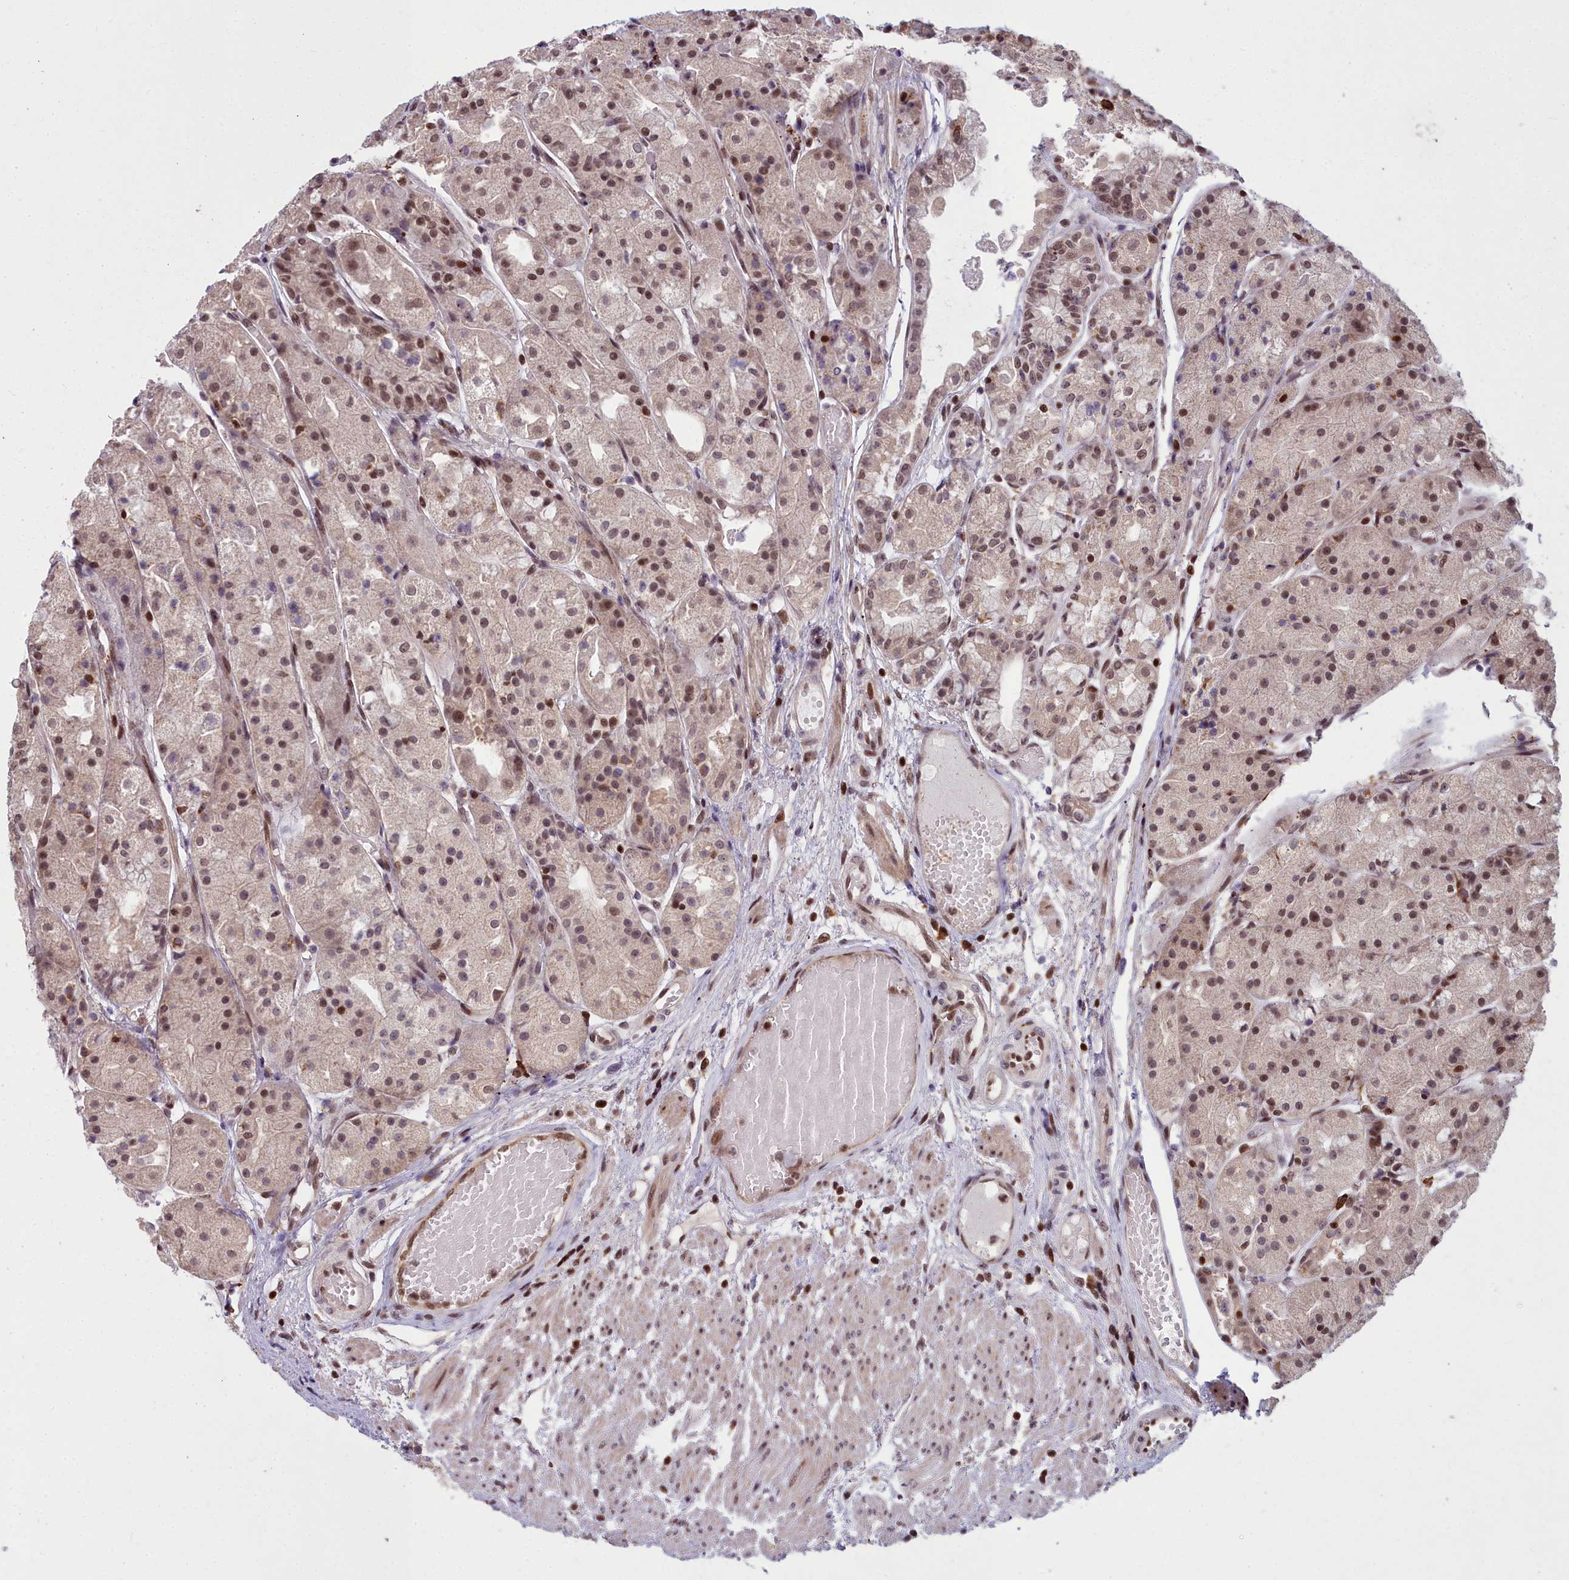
{"staining": {"intensity": "strong", "quantity": ">75%", "location": "nuclear"}, "tissue": "stomach", "cell_type": "Glandular cells", "image_type": "normal", "snomed": [{"axis": "morphology", "description": "Normal tissue, NOS"}, {"axis": "topography", "description": "Stomach, upper"}], "caption": "This photomicrograph exhibits IHC staining of benign stomach, with high strong nuclear positivity in approximately >75% of glandular cells.", "gene": "GMEB1", "patient": {"sex": "male", "age": 72}}